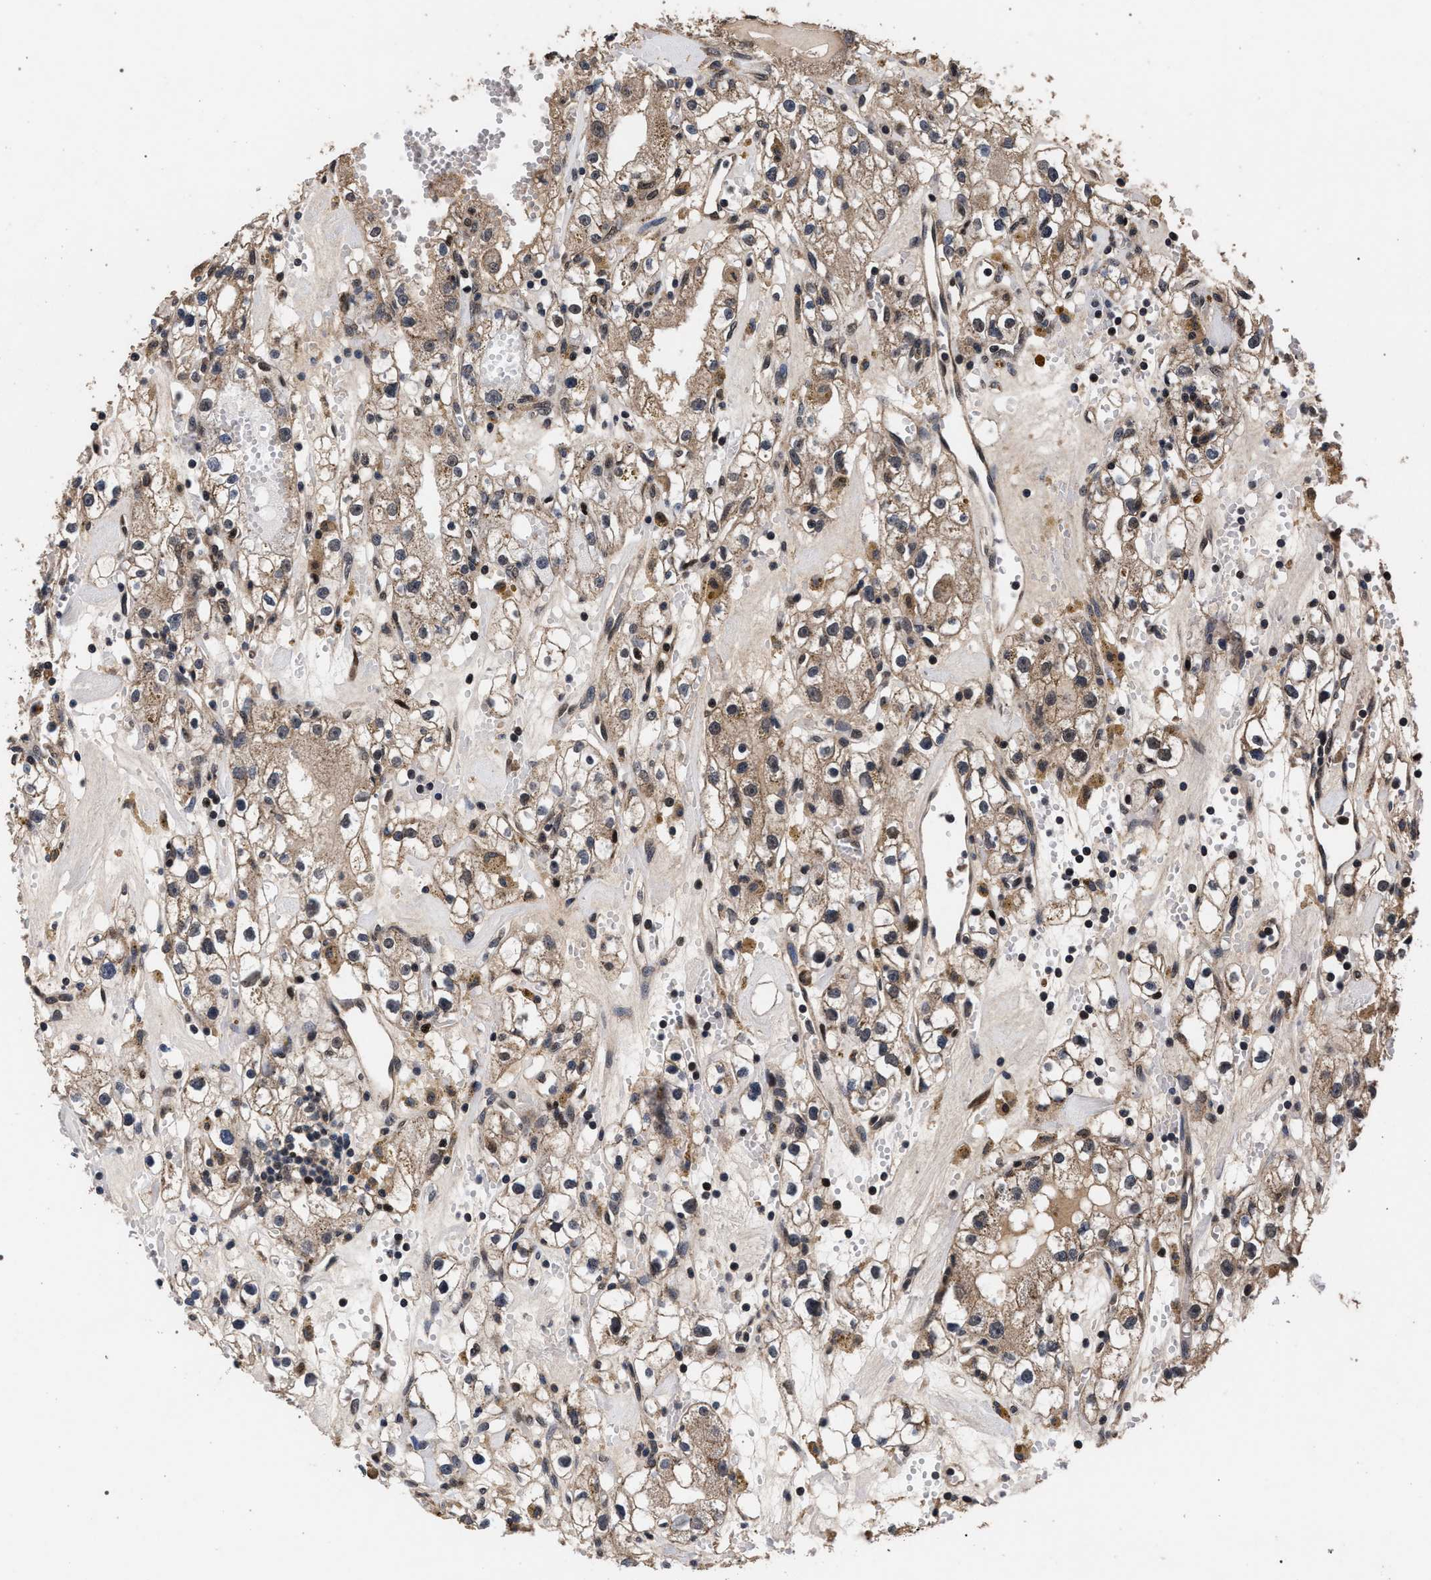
{"staining": {"intensity": "moderate", "quantity": ">75%", "location": "cytoplasmic/membranous"}, "tissue": "renal cancer", "cell_type": "Tumor cells", "image_type": "cancer", "snomed": [{"axis": "morphology", "description": "Adenocarcinoma, NOS"}, {"axis": "topography", "description": "Kidney"}], "caption": "DAB immunohistochemical staining of renal cancer exhibits moderate cytoplasmic/membranous protein staining in about >75% of tumor cells. The staining was performed using DAB (3,3'-diaminobenzidine) to visualize the protein expression in brown, while the nuclei were stained in blue with hematoxylin (Magnification: 20x).", "gene": "ACOX1", "patient": {"sex": "male", "age": 56}}